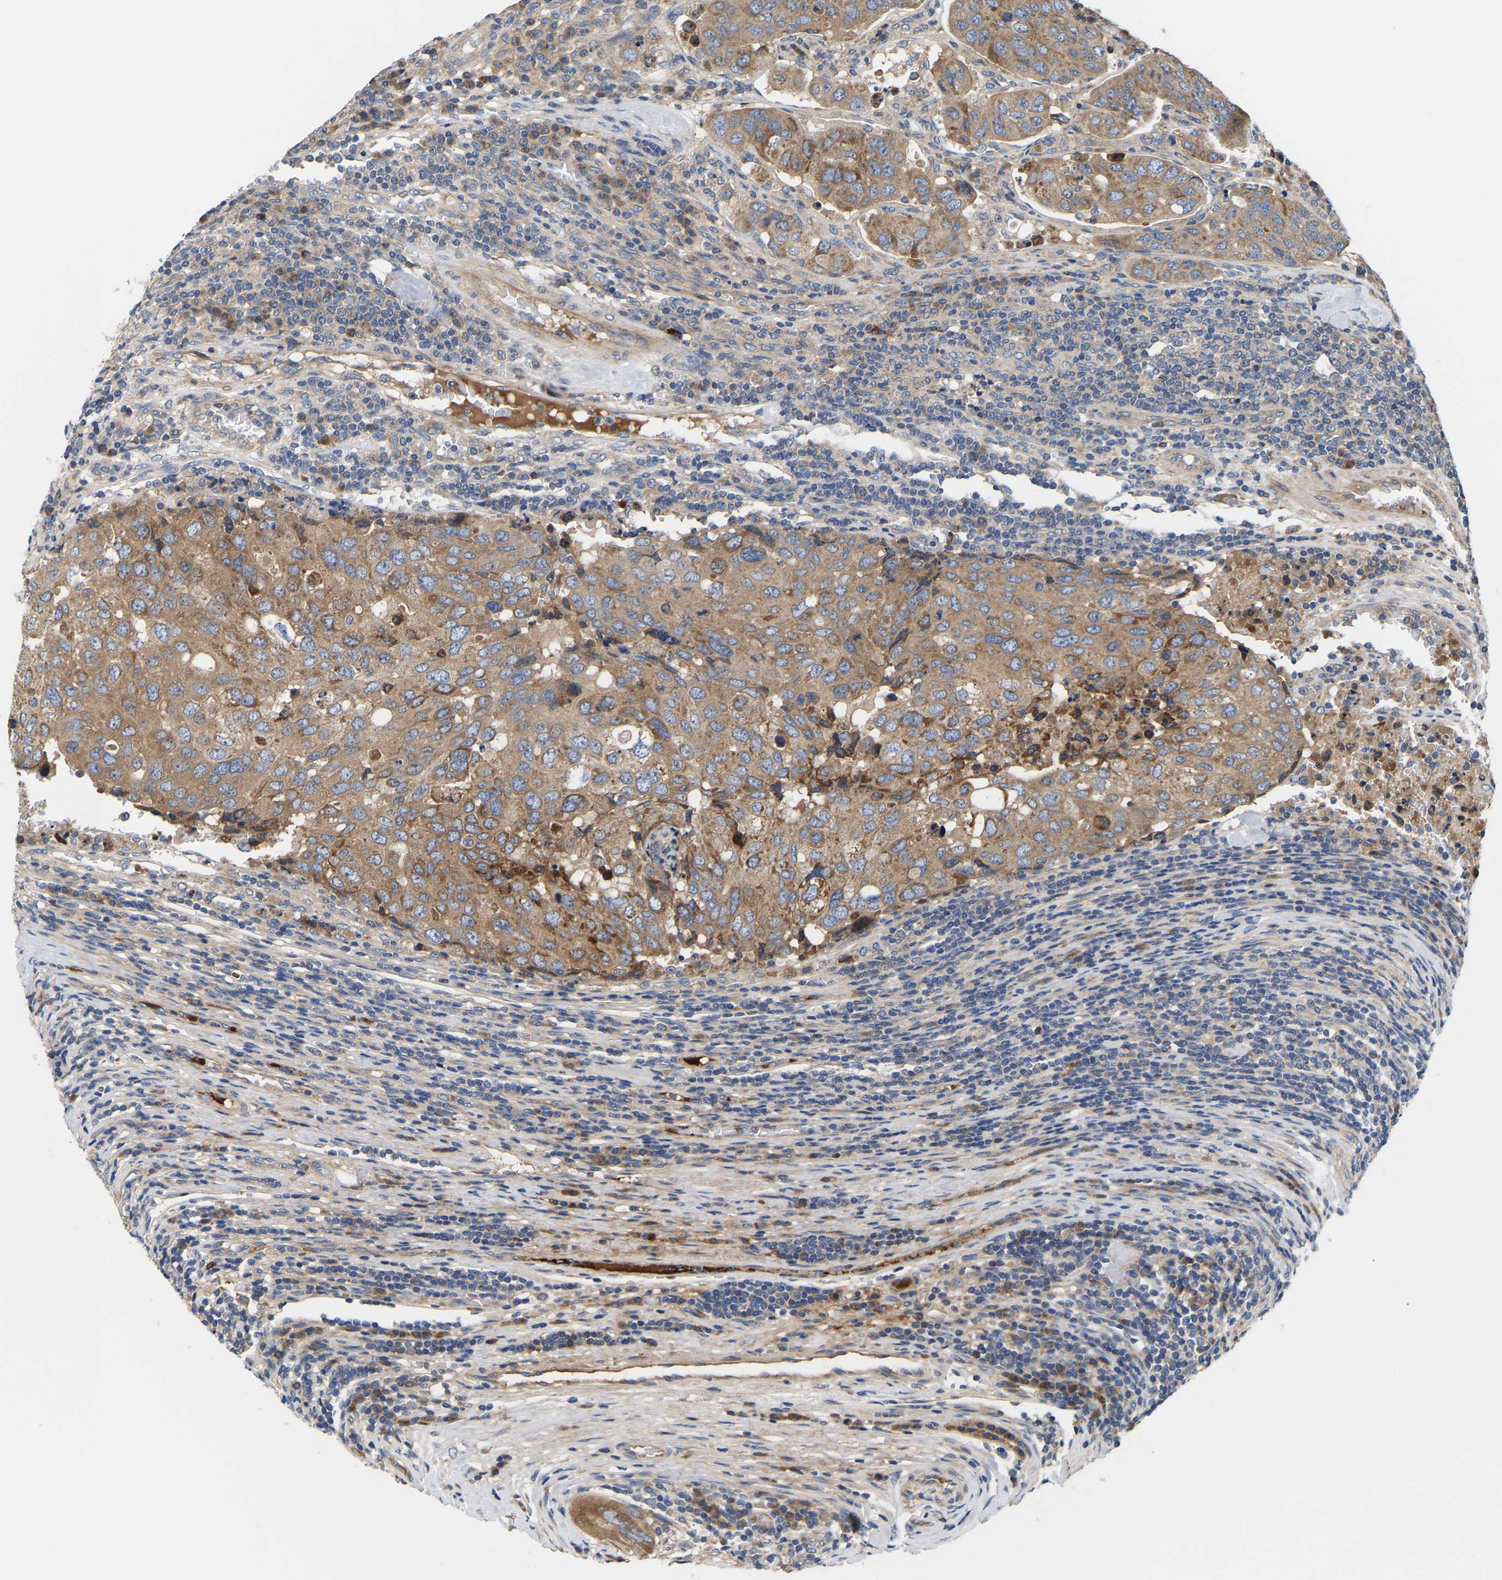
{"staining": {"intensity": "moderate", "quantity": "<25%", "location": "cytoplasmic/membranous"}, "tissue": "urothelial cancer", "cell_type": "Tumor cells", "image_type": "cancer", "snomed": [{"axis": "morphology", "description": "Urothelial carcinoma, High grade"}, {"axis": "topography", "description": "Lymph node"}, {"axis": "topography", "description": "Urinary bladder"}], "caption": "Protein expression analysis of human high-grade urothelial carcinoma reveals moderate cytoplasmic/membranous positivity in approximately <25% of tumor cells.", "gene": "AIMP2", "patient": {"sex": "male", "age": 51}}